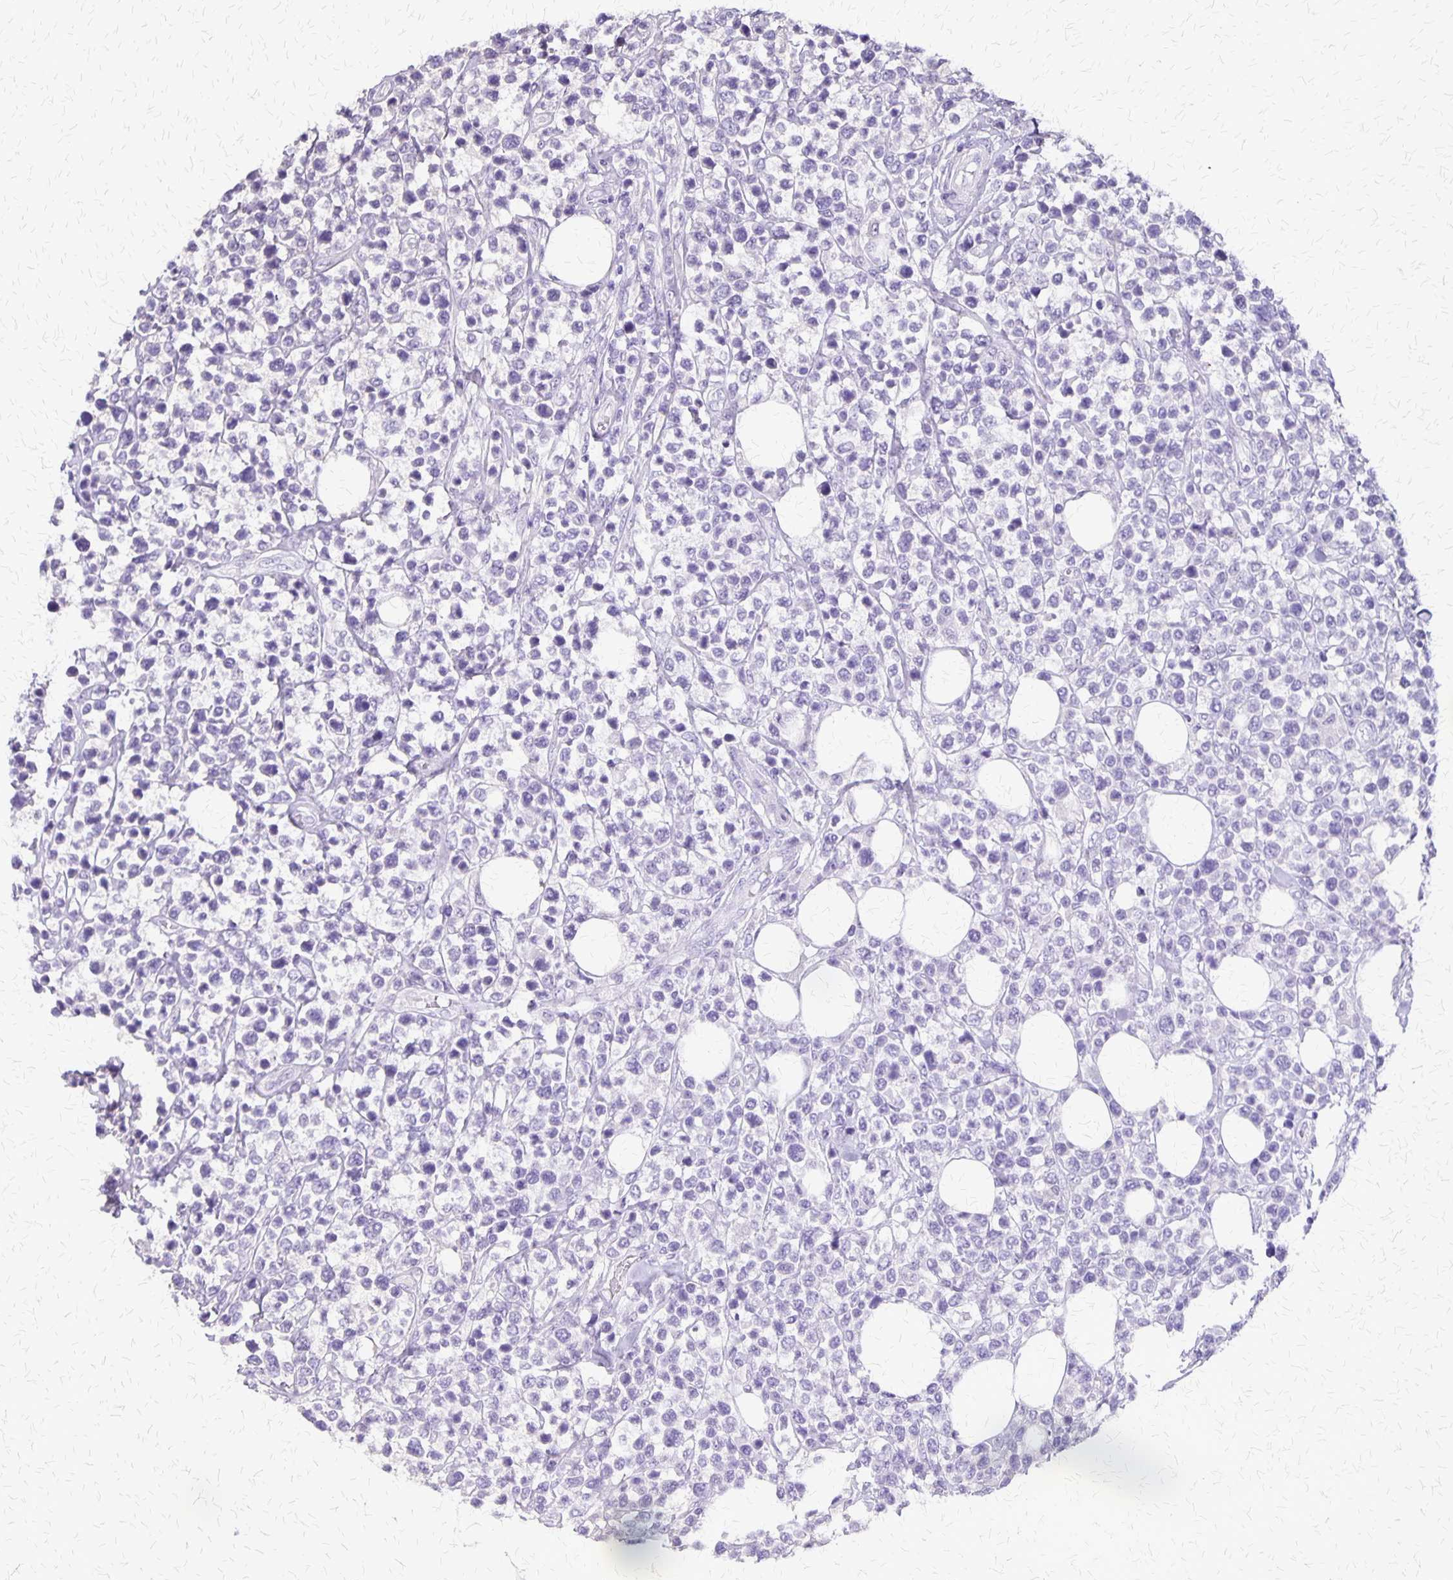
{"staining": {"intensity": "negative", "quantity": "none", "location": "none"}, "tissue": "lymphoma", "cell_type": "Tumor cells", "image_type": "cancer", "snomed": [{"axis": "morphology", "description": "Malignant lymphoma, non-Hodgkin's type, High grade"}, {"axis": "topography", "description": "Soft tissue"}], "caption": "Malignant lymphoma, non-Hodgkin's type (high-grade) stained for a protein using immunohistochemistry (IHC) reveals no expression tumor cells.", "gene": "SI", "patient": {"sex": "female", "age": 56}}